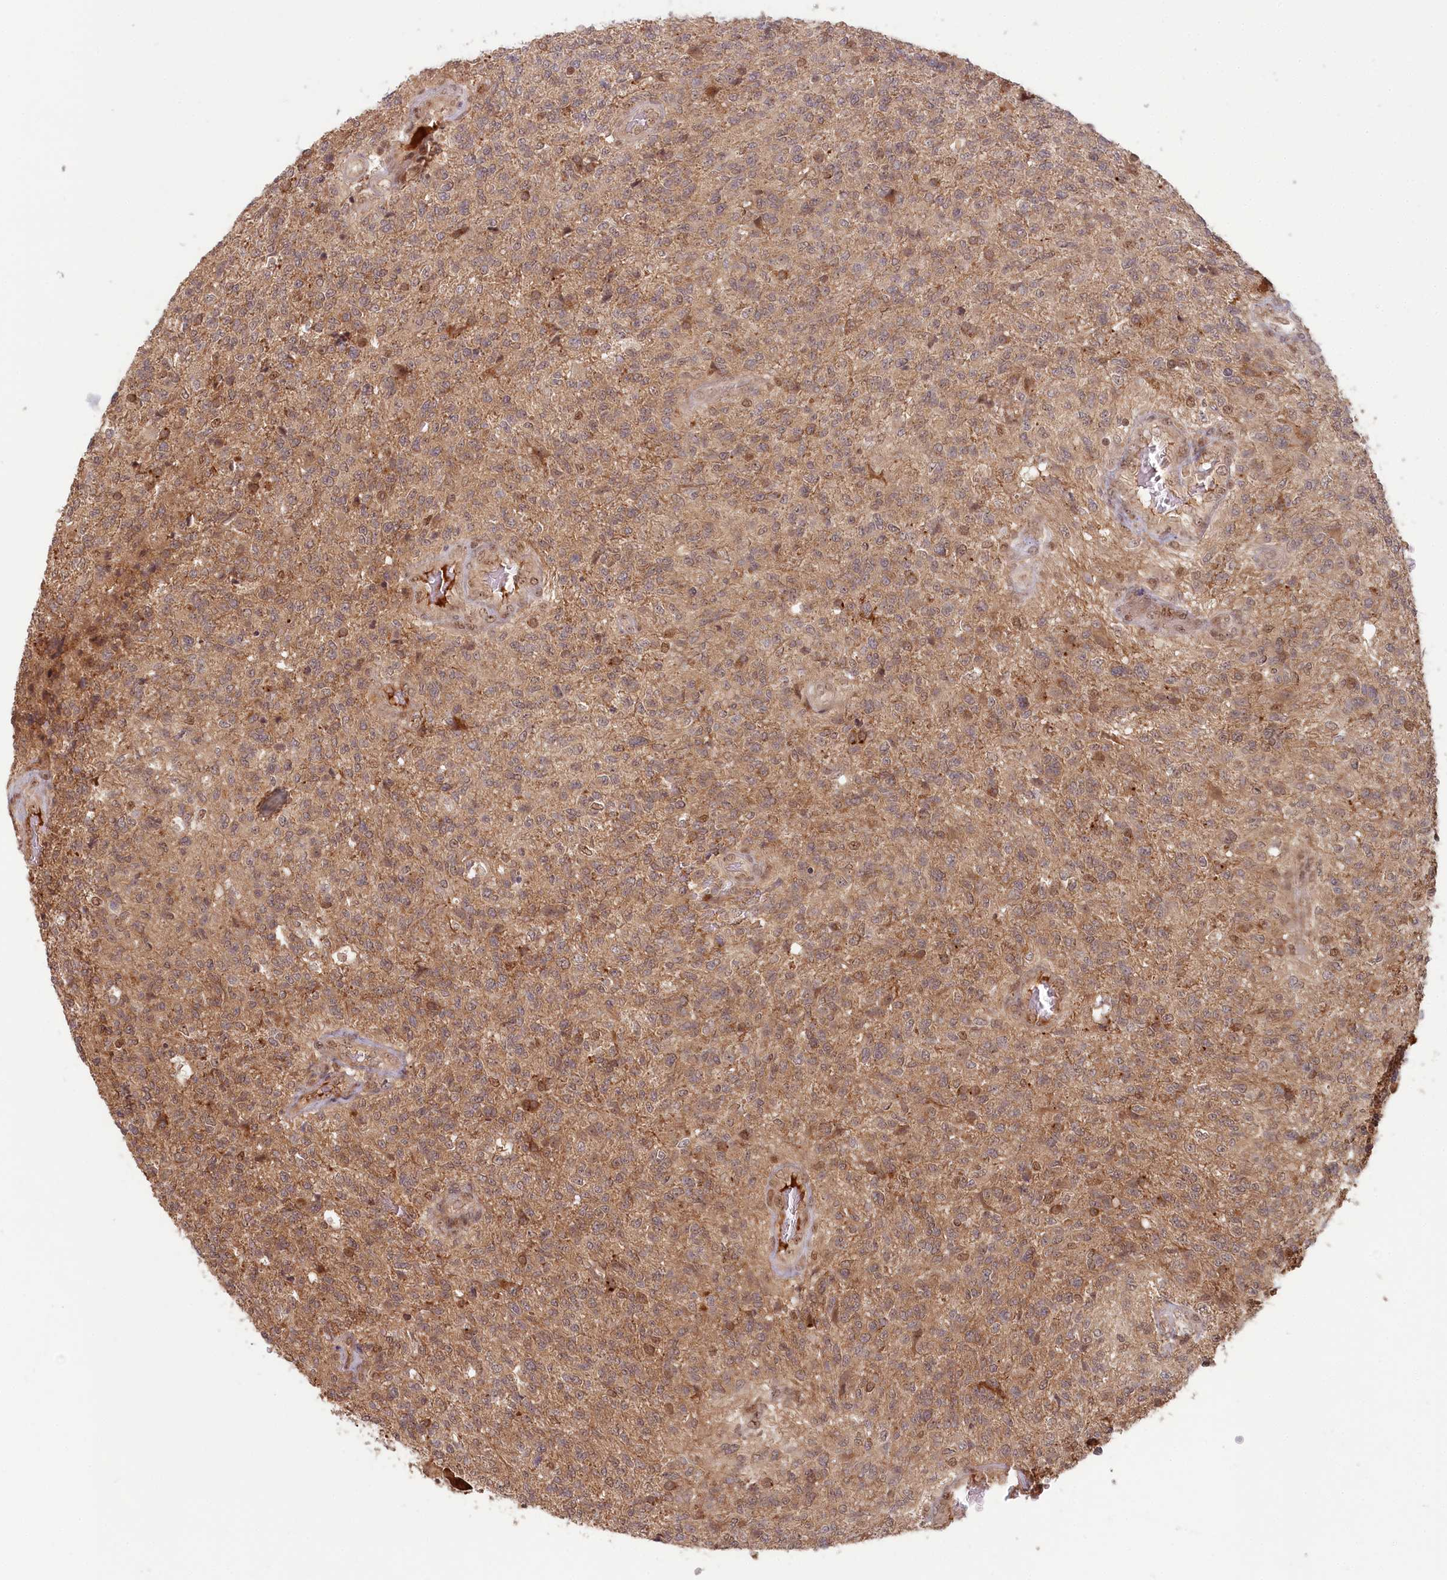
{"staining": {"intensity": "moderate", "quantity": ">75%", "location": "cytoplasmic/membranous"}, "tissue": "glioma", "cell_type": "Tumor cells", "image_type": "cancer", "snomed": [{"axis": "morphology", "description": "Glioma, malignant, High grade"}, {"axis": "topography", "description": "Brain"}], "caption": "IHC staining of glioma, which reveals medium levels of moderate cytoplasmic/membranous expression in approximately >75% of tumor cells indicating moderate cytoplasmic/membranous protein staining. The staining was performed using DAB (3,3'-diaminobenzidine) (brown) for protein detection and nuclei were counterstained in hematoxylin (blue).", "gene": "WAPL", "patient": {"sex": "male", "age": 56}}